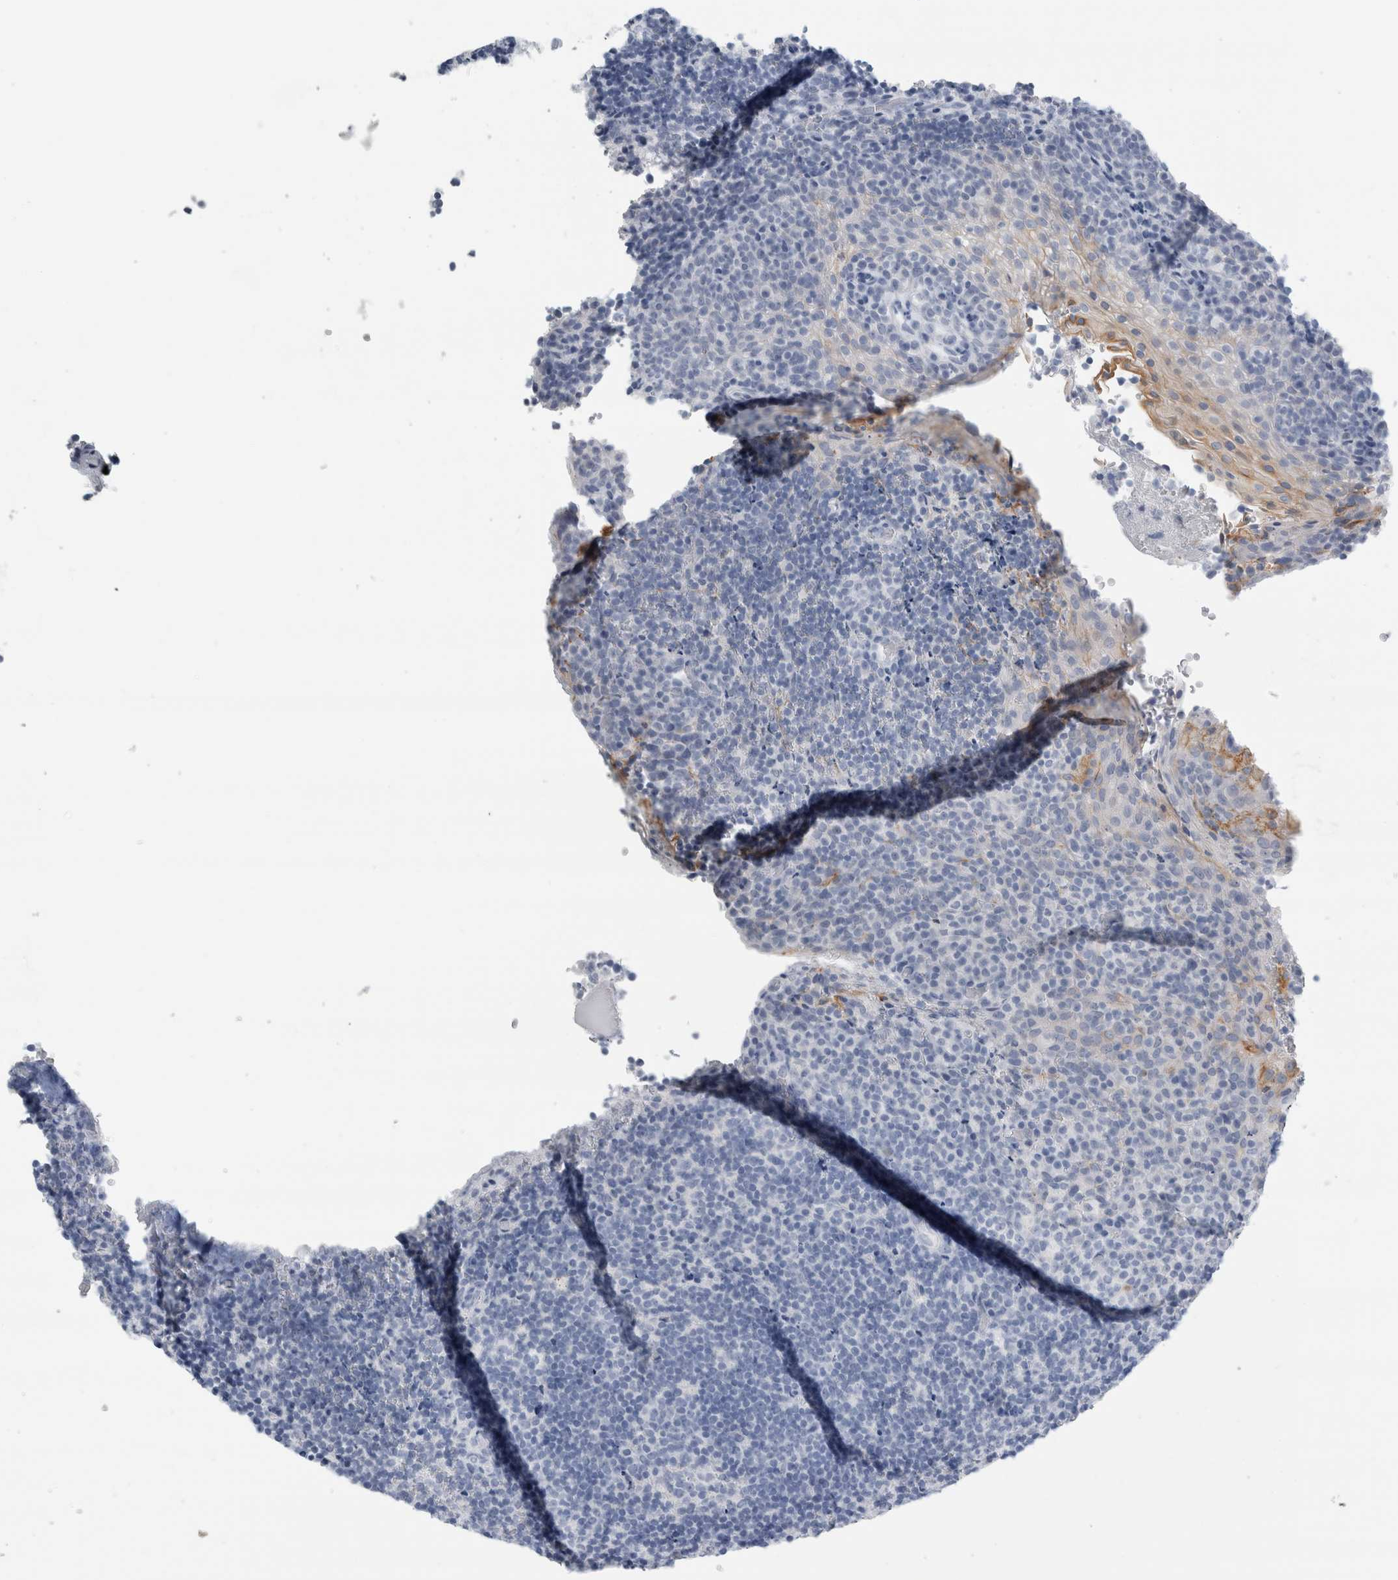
{"staining": {"intensity": "negative", "quantity": "none", "location": "none"}, "tissue": "lymphoma", "cell_type": "Tumor cells", "image_type": "cancer", "snomed": [{"axis": "morphology", "description": "Malignant lymphoma, non-Hodgkin's type, High grade"}, {"axis": "topography", "description": "Tonsil"}], "caption": "An image of human lymphoma is negative for staining in tumor cells.", "gene": "RPH3AL", "patient": {"sex": "female", "age": 36}}